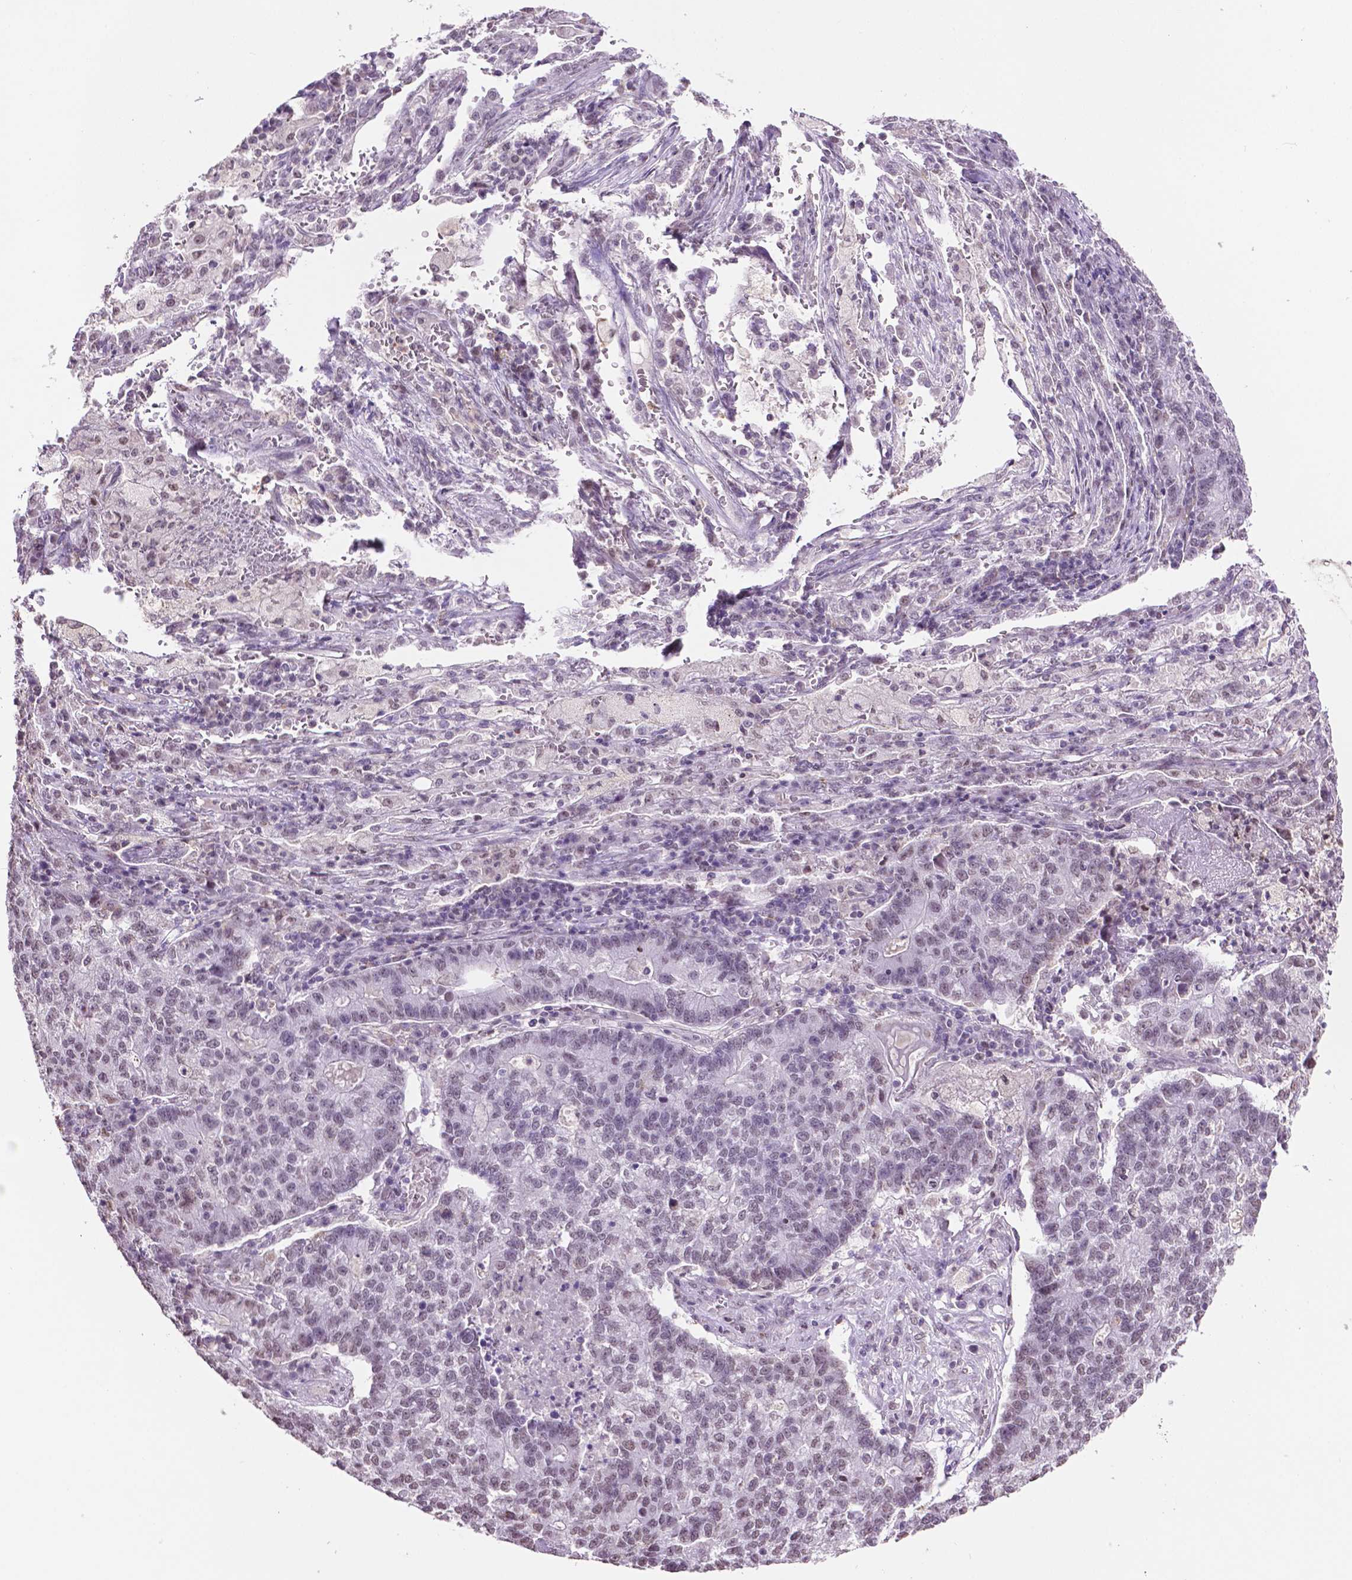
{"staining": {"intensity": "weak", "quantity": "25%-75%", "location": "nuclear"}, "tissue": "lung cancer", "cell_type": "Tumor cells", "image_type": "cancer", "snomed": [{"axis": "morphology", "description": "Adenocarcinoma, NOS"}, {"axis": "topography", "description": "Lung"}], "caption": "Immunohistochemical staining of lung cancer (adenocarcinoma) shows low levels of weak nuclear protein positivity in approximately 25%-75% of tumor cells. The staining was performed using DAB (3,3'-diaminobenzidine), with brown indicating positive protein expression. Nuclei are stained blue with hematoxylin.", "gene": "PTPN6", "patient": {"sex": "male", "age": 57}}